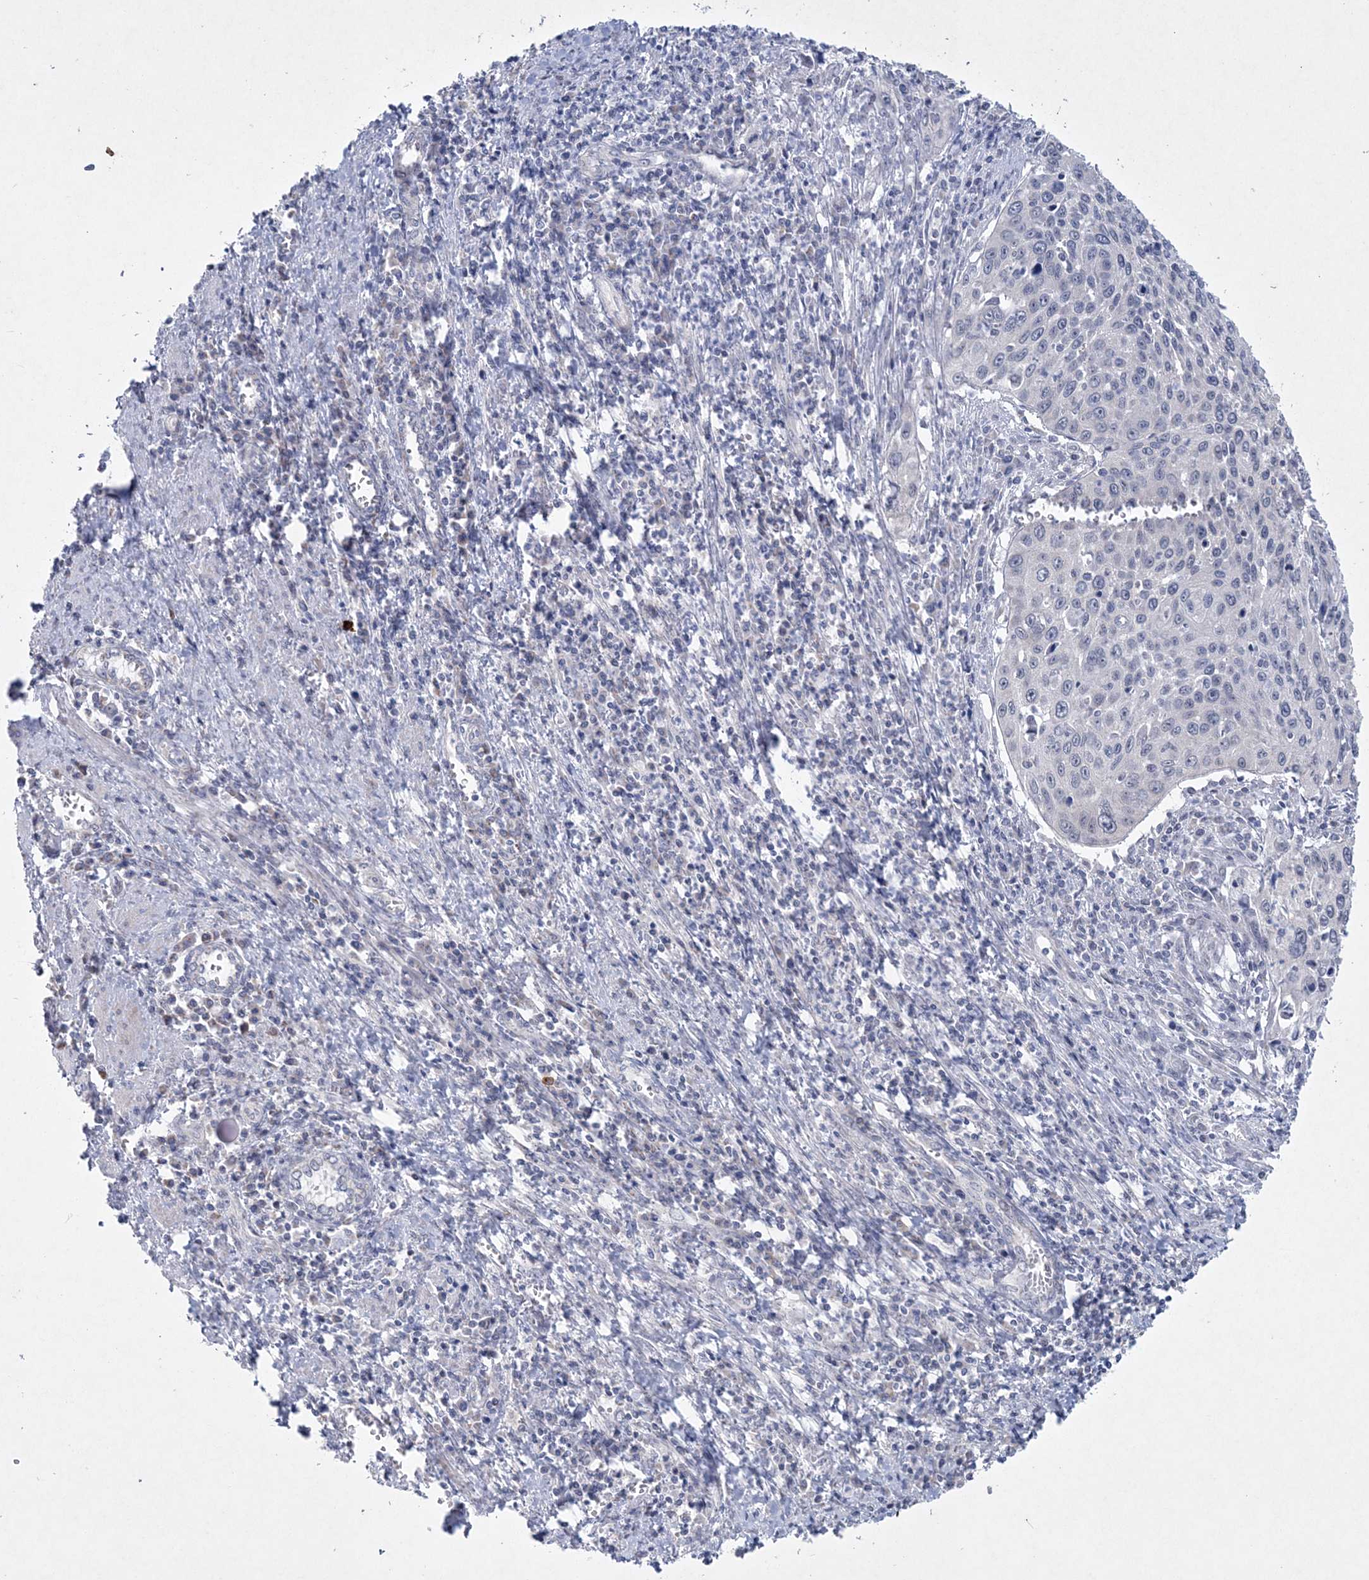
{"staining": {"intensity": "negative", "quantity": "none", "location": "none"}, "tissue": "cervical cancer", "cell_type": "Tumor cells", "image_type": "cancer", "snomed": [{"axis": "morphology", "description": "Squamous cell carcinoma, NOS"}, {"axis": "topography", "description": "Cervix"}], "caption": "Immunohistochemistry micrograph of cervical squamous cell carcinoma stained for a protein (brown), which shows no positivity in tumor cells.", "gene": "CES4A", "patient": {"sex": "female", "age": 32}}